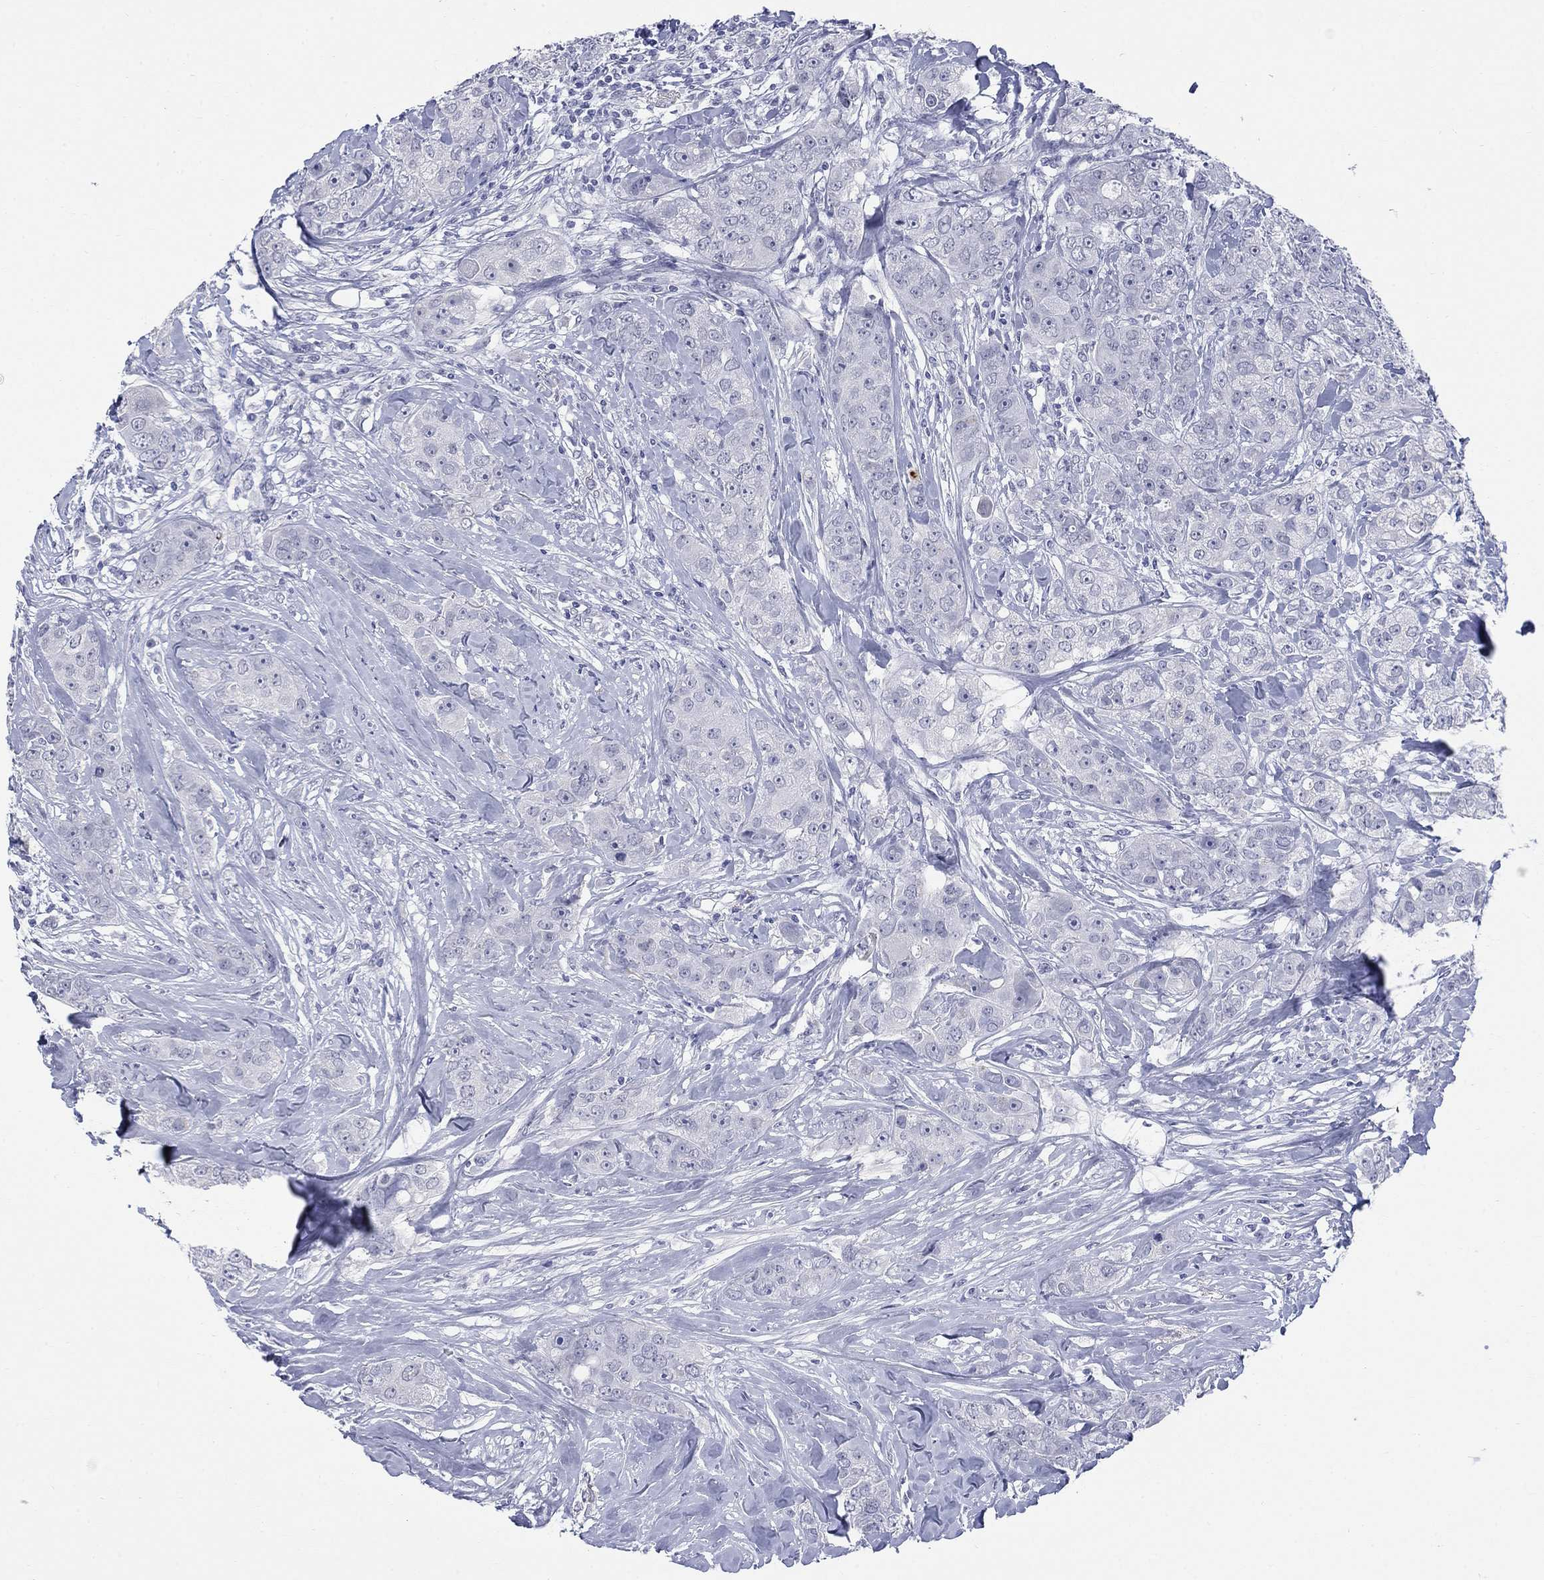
{"staining": {"intensity": "negative", "quantity": "none", "location": "none"}, "tissue": "breast cancer", "cell_type": "Tumor cells", "image_type": "cancer", "snomed": [{"axis": "morphology", "description": "Duct carcinoma"}, {"axis": "topography", "description": "Breast"}], "caption": "This photomicrograph is of breast cancer (invasive ductal carcinoma) stained with IHC to label a protein in brown with the nuclei are counter-stained blue. There is no staining in tumor cells.", "gene": "ECEL1", "patient": {"sex": "female", "age": 43}}